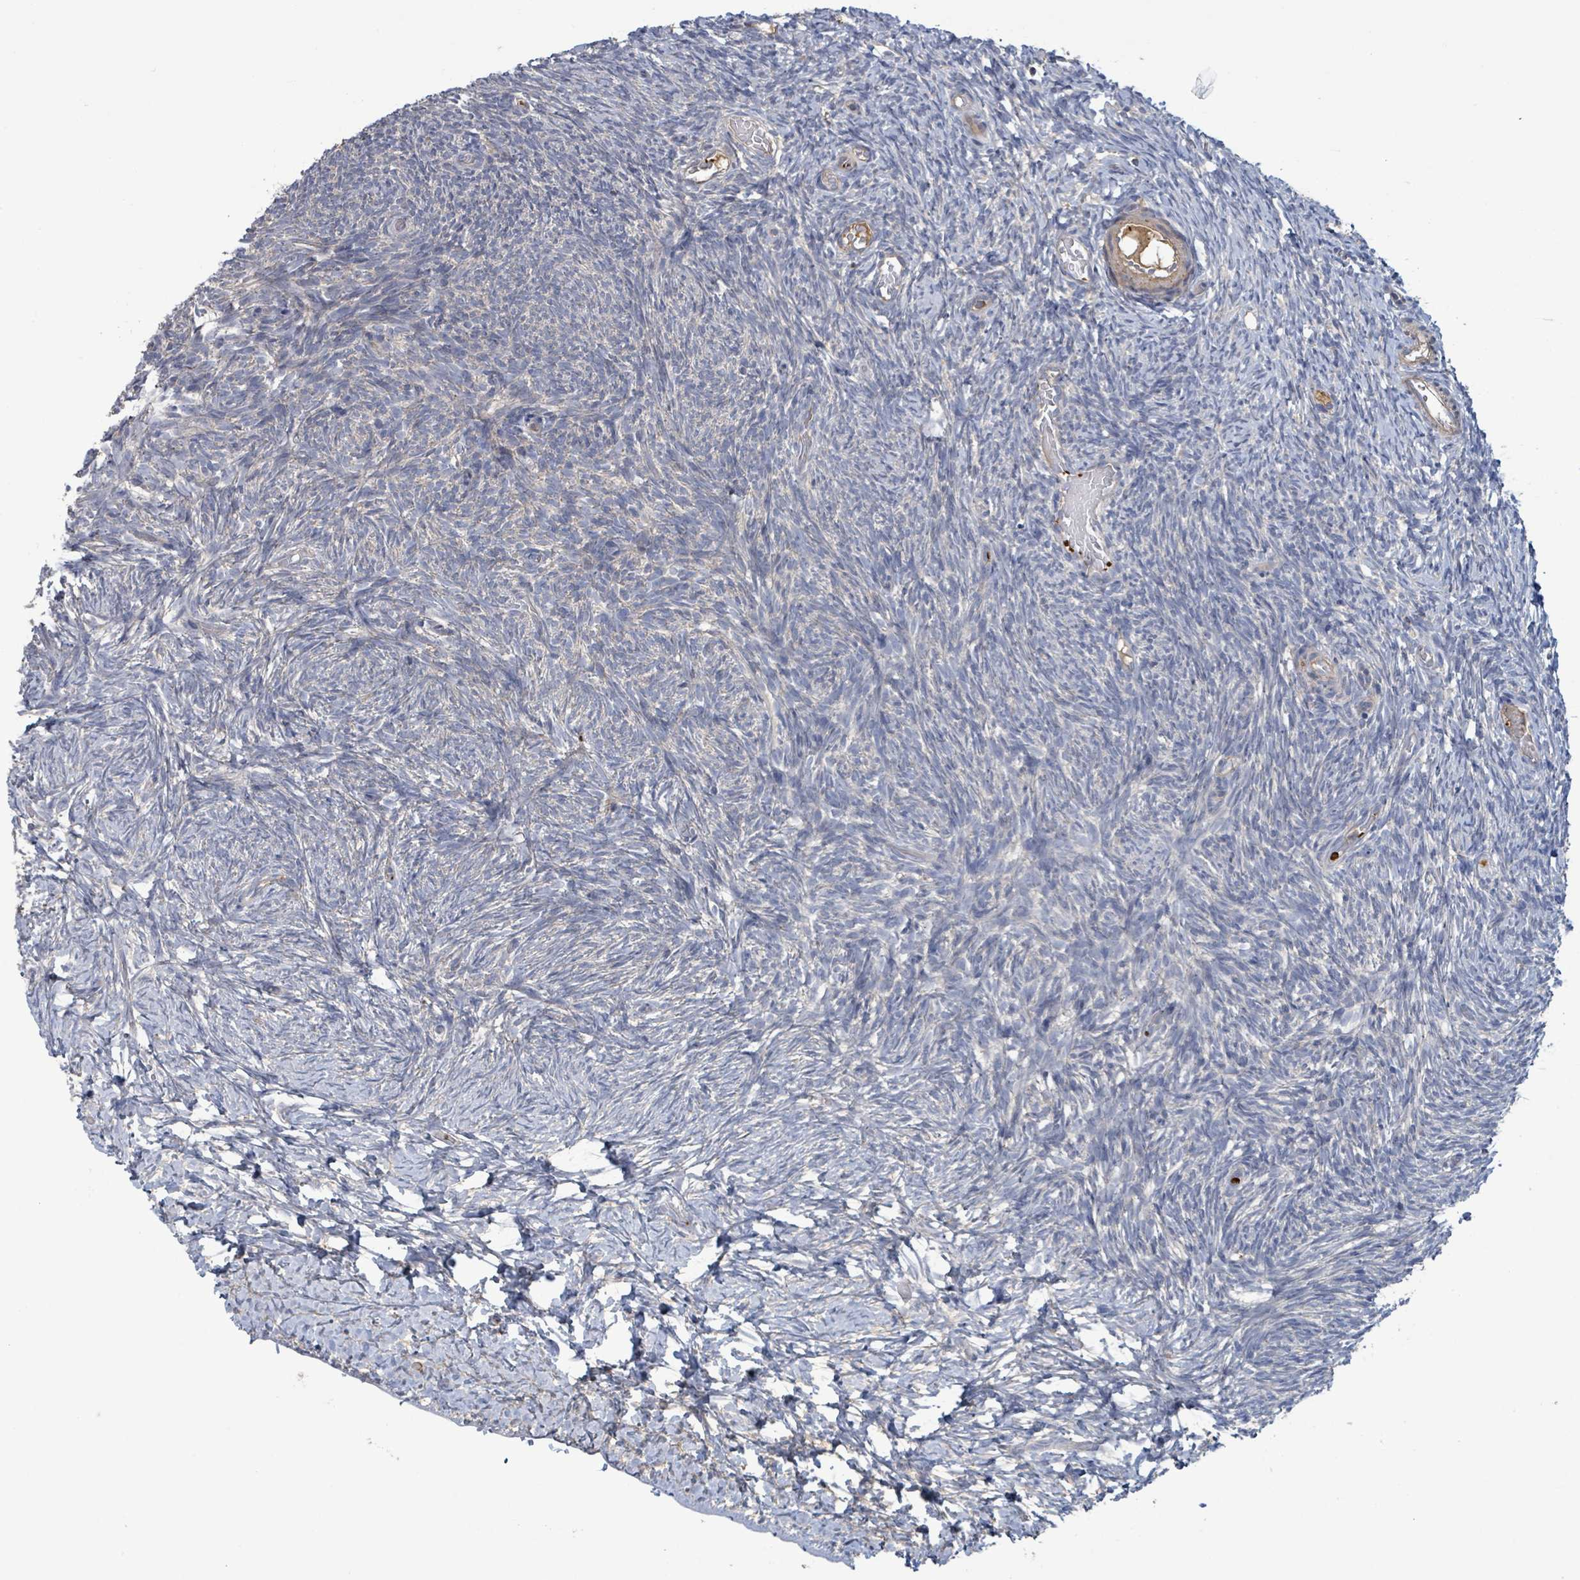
{"staining": {"intensity": "moderate", "quantity": ">75%", "location": "cytoplasmic/membranous"}, "tissue": "ovary", "cell_type": "Follicle cells", "image_type": "normal", "snomed": [{"axis": "morphology", "description": "Normal tissue, NOS"}, {"axis": "topography", "description": "Ovary"}], "caption": "Brown immunohistochemical staining in unremarkable human ovary demonstrates moderate cytoplasmic/membranous staining in about >75% of follicle cells.", "gene": "PLAAT1", "patient": {"sex": "female", "age": 39}}